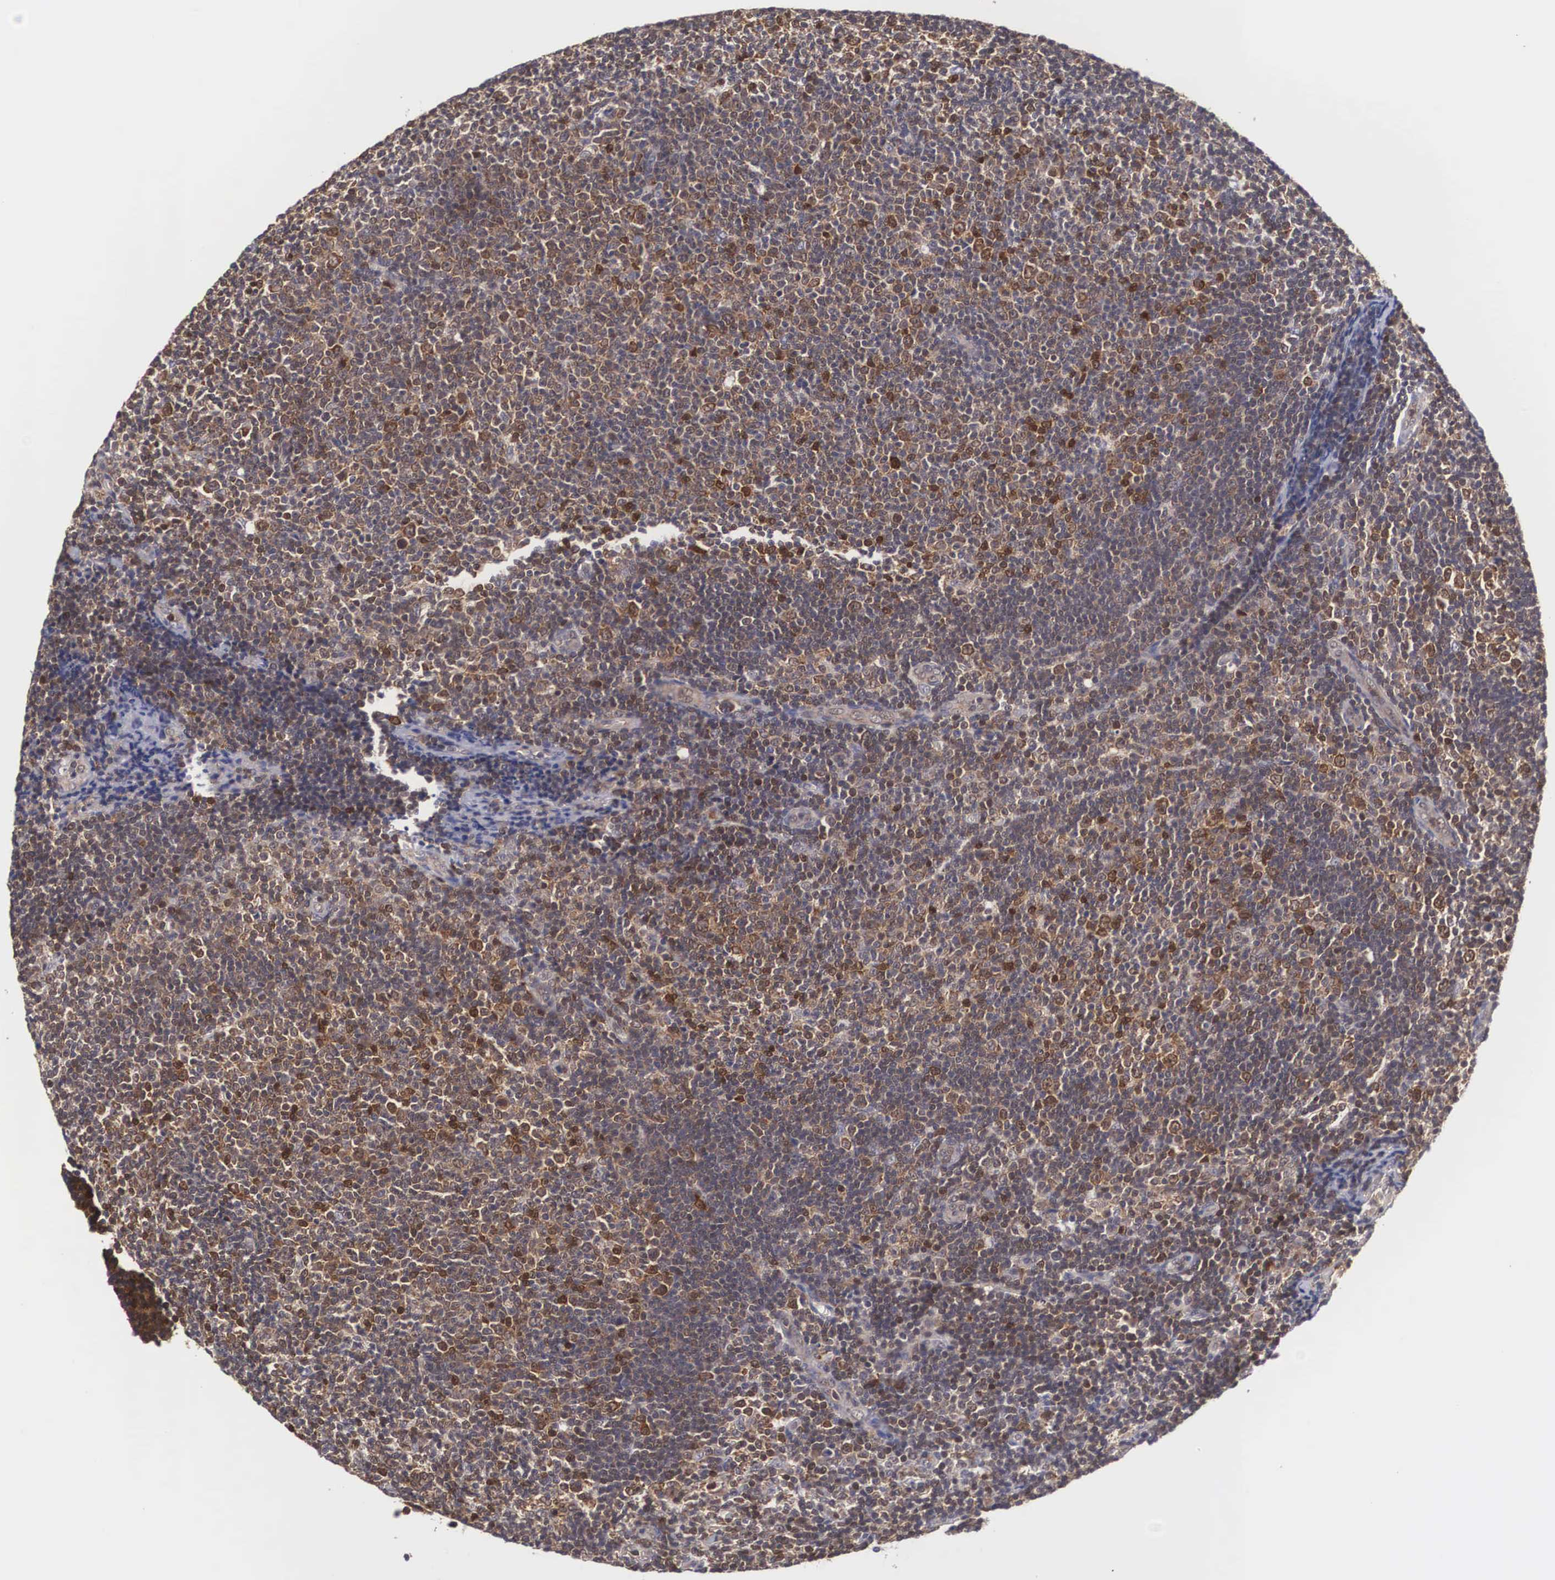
{"staining": {"intensity": "moderate", "quantity": "25%-75%", "location": "cytoplasmic/membranous,nuclear"}, "tissue": "lymphoma", "cell_type": "Tumor cells", "image_type": "cancer", "snomed": [{"axis": "morphology", "description": "Malignant lymphoma, non-Hodgkin's type, Low grade"}, {"axis": "topography", "description": "Lymph node"}], "caption": "Human lymphoma stained with a brown dye displays moderate cytoplasmic/membranous and nuclear positive positivity in approximately 25%-75% of tumor cells.", "gene": "ADSL", "patient": {"sex": "male", "age": 49}}